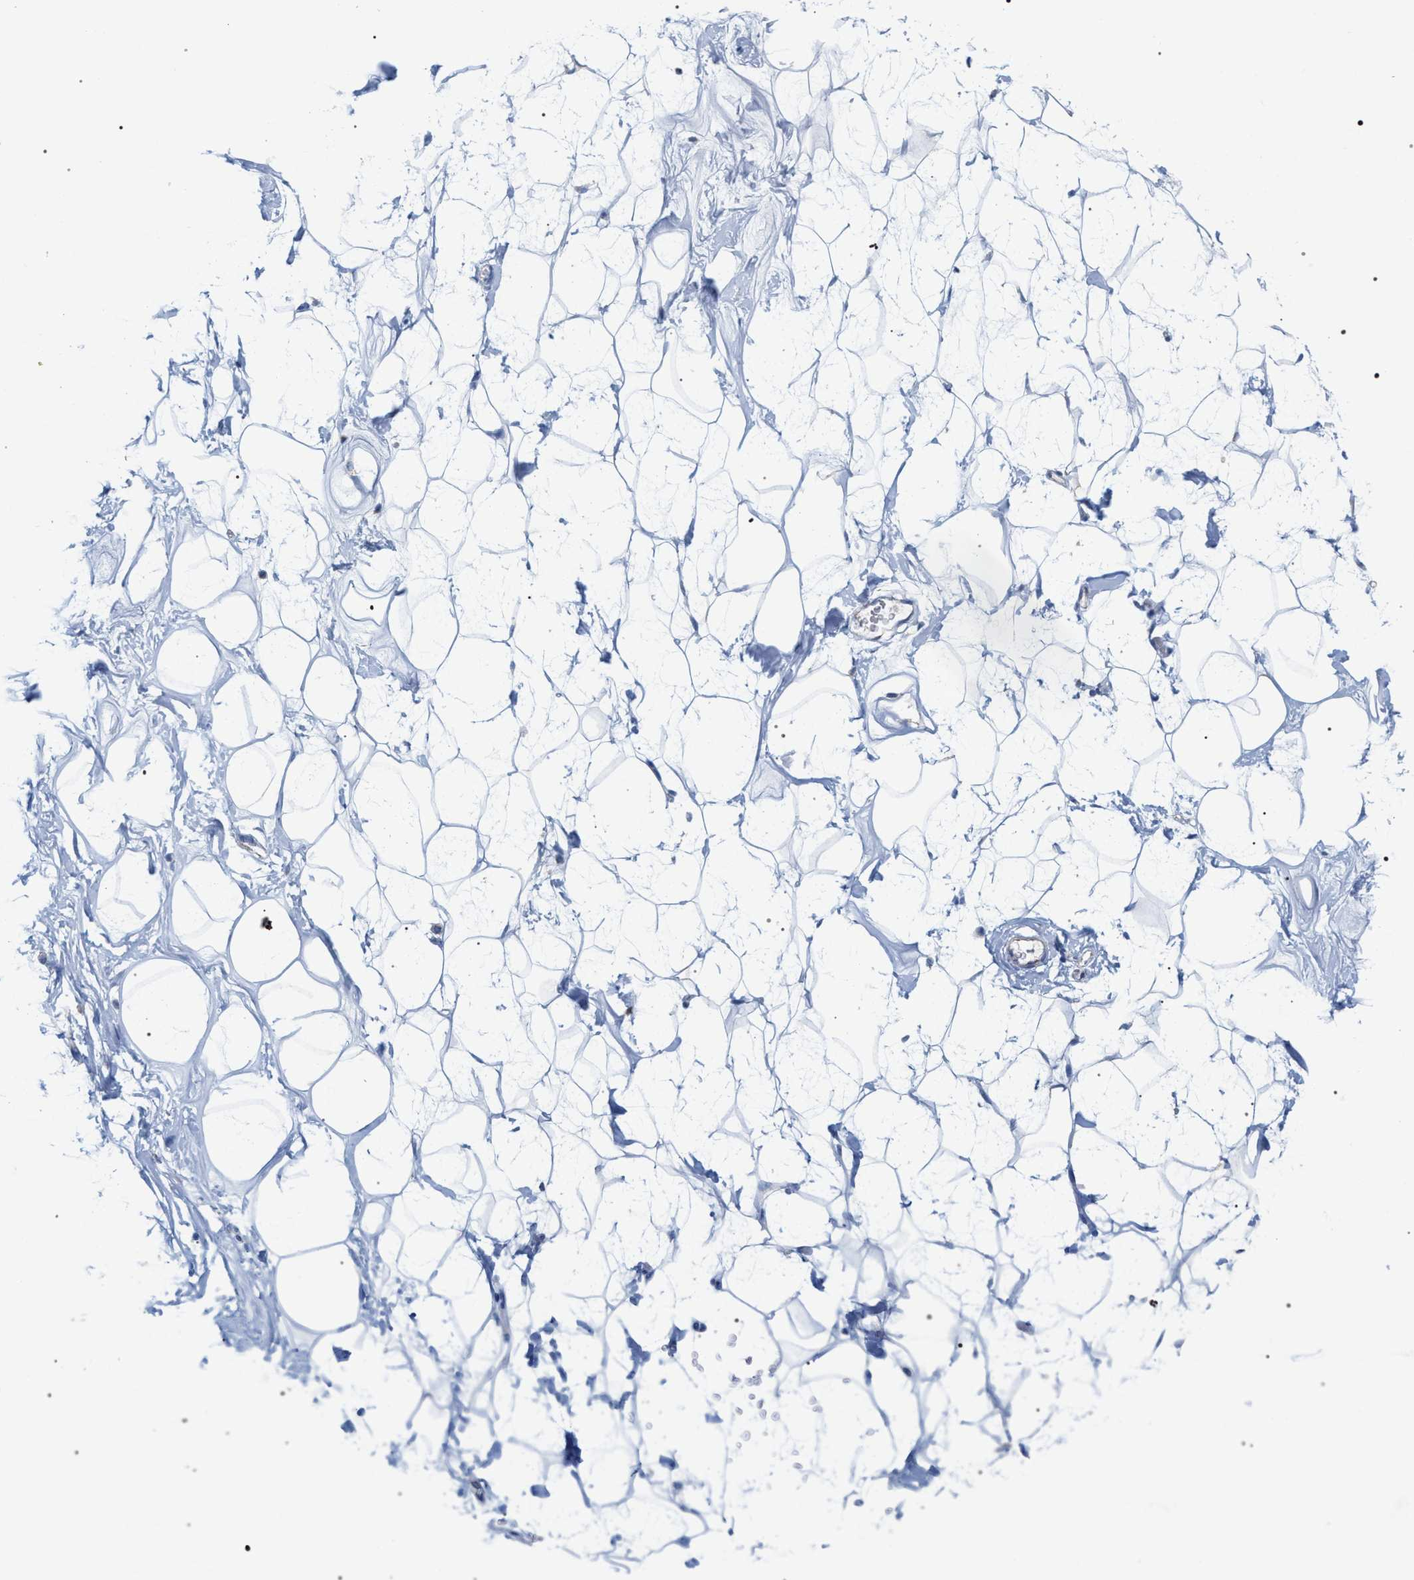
{"staining": {"intensity": "negative", "quantity": "none", "location": "none"}, "tissue": "adipose tissue", "cell_type": "Adipocytes", "image_type": "normal", "snomed": [{"axis": "morphology", "description": "Normal tissue, NOS"}, {"axis": "morphology", "description": "Fibrosis, NOS"}, {"axis": "topography", "description": "Breast"}, {"axis": "topography", "description": "Adipose tissue"}], "caption": "Micrograph shows no protein staining in adipocytes of normal adipose tissue.", "gene": "ECI2", "patient": {"sex": "female", "age": 39}}